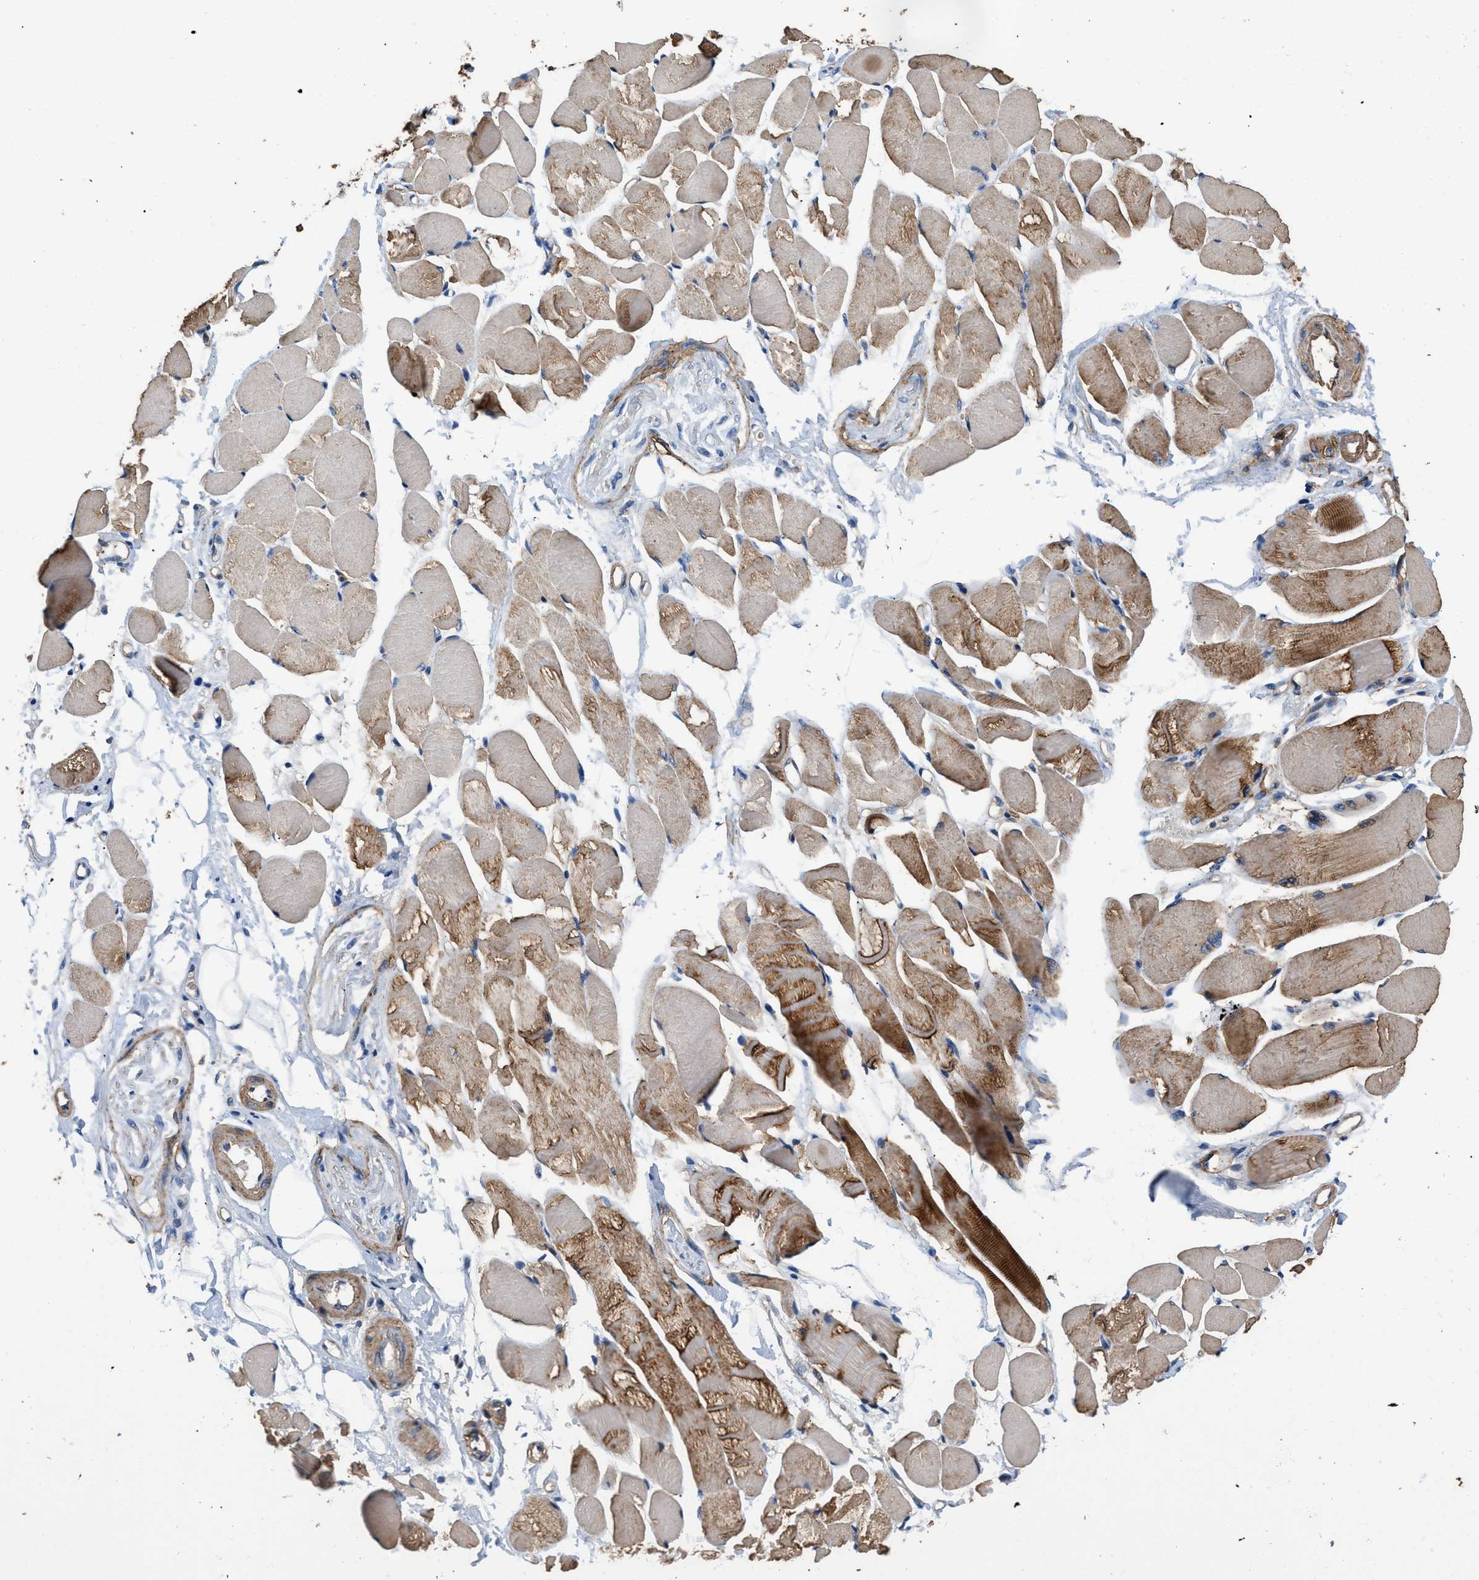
{"staining": {"intensity": "strong", "quantity": "25%-75%", "location": "cytoplasmic/membranous"}, "tissue": "skeletal muscle", "cell_type": "Myocytes", "image_type": "normal", "snomed": [{"axis": "morphology", "description": "Normal tissue, NOS"}, {"axis": "topography", "description": "Skeletal muscle"}, {"axis": "topography", "description": "Peripheral nerve tissue"}], "caption": "Protein expression analysis of unremarkable human skeletal muscle reveals strong cytoplasmic/membranous staining in approximately 25%-75% of myocytes. The staining was performed using DAB (3,3'-diaminobenzidine) to visualize the protein expression in brown, while the nuclei were stained in blue with hematoxylin (Magnification: 20x).", "gene": "LINGO2", "patient": {"sex": "female", "age": 84}}